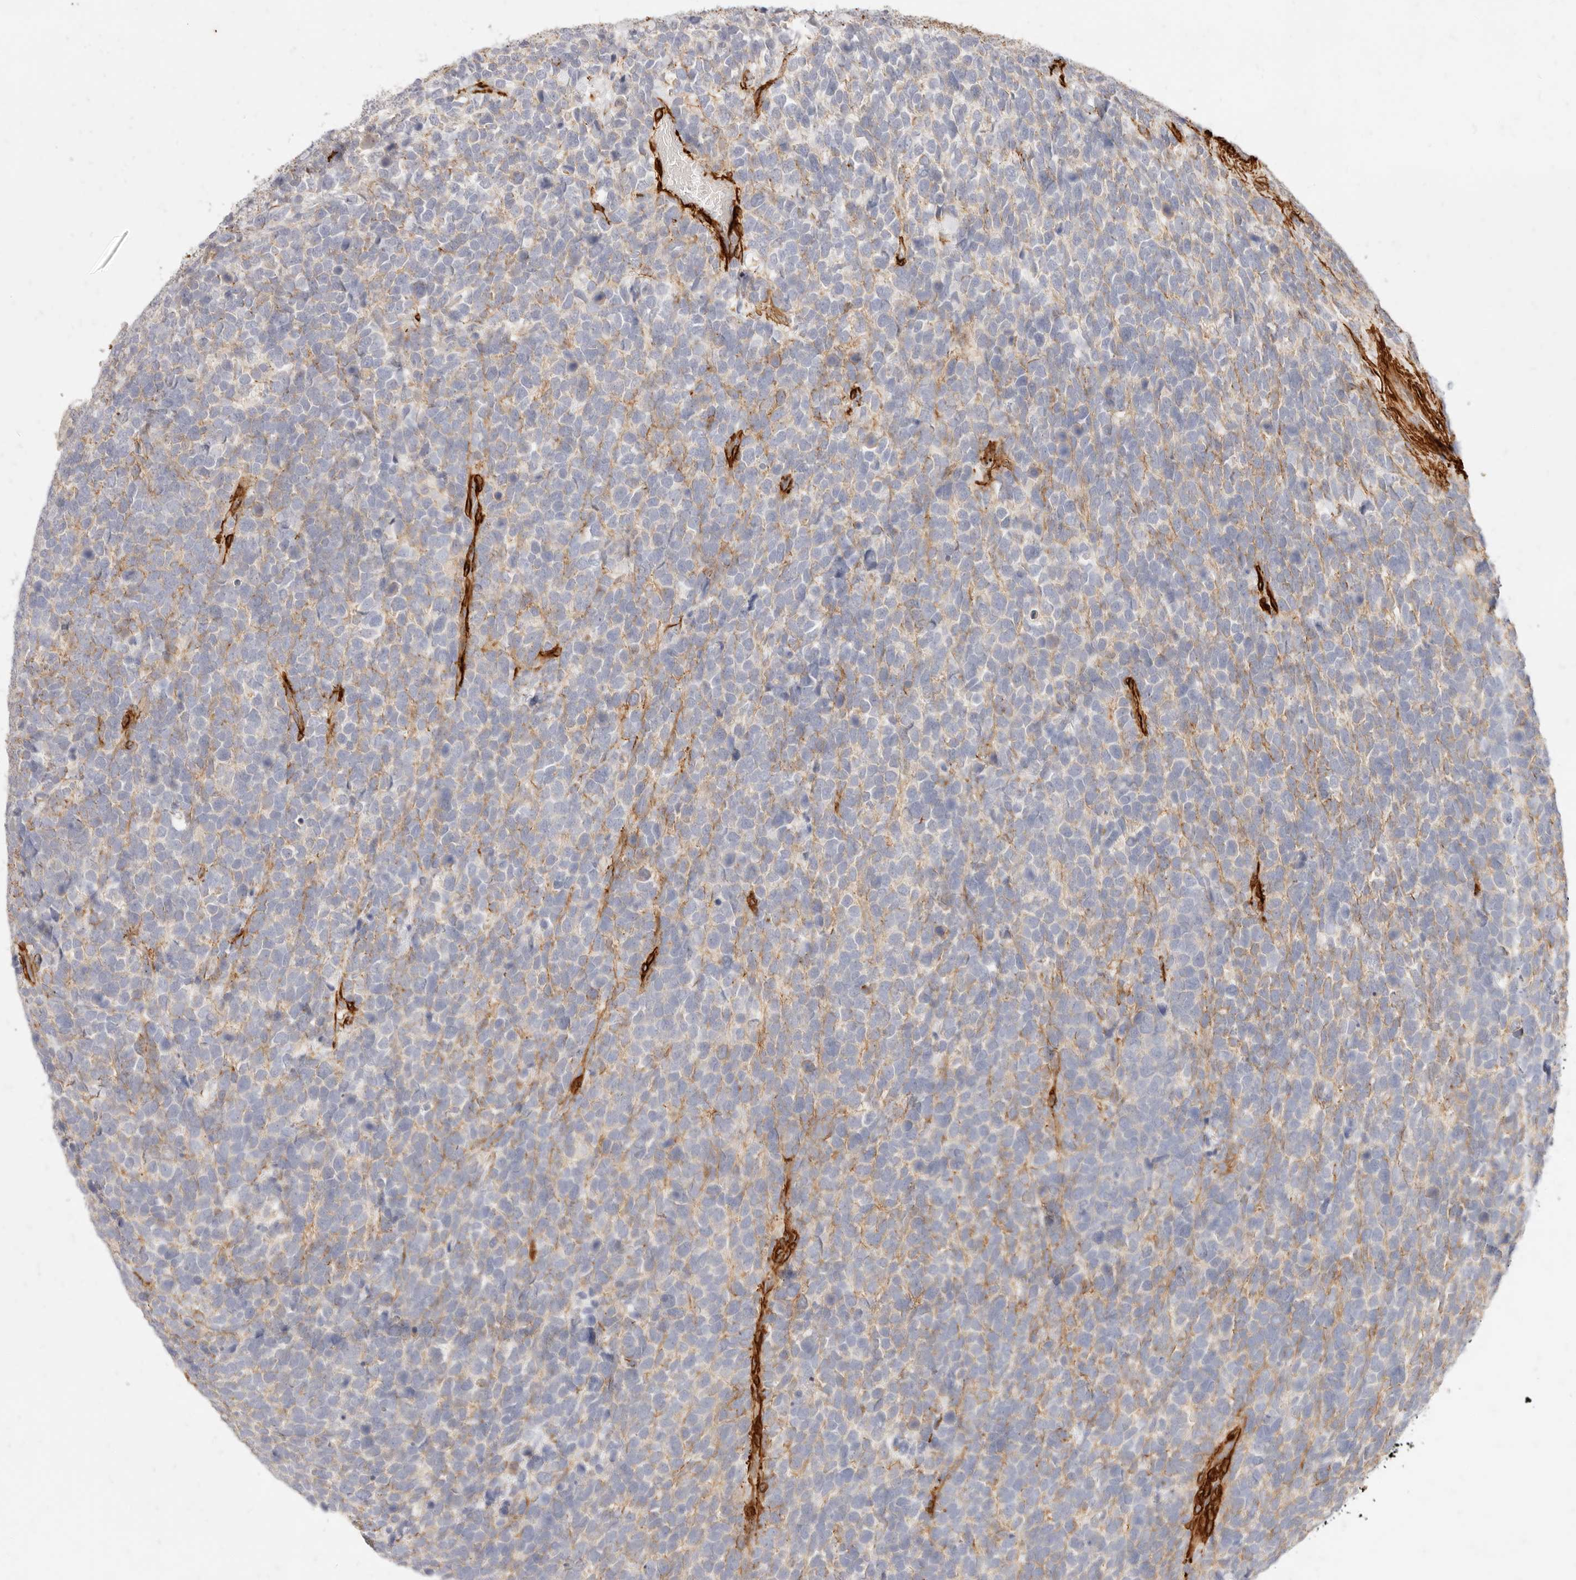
{"staining": {"intensity": "weak", "quantity": "<25%", "location": "cytoplasmic/membranous"}, "tissue": "urothelial cancer", "cell_type": "Tumor cells", "image_type": "cancer", "snomed": [{"axis": "morphology", "description": "Urothelial carcinoma, High grade"}, {"axis": "topography", "description": "Urinary bladder"}], "caption": "Immunohistochemical staining of high-grade urothelial carcinoma exhibits no significant expression in tumor cells.", "gene": "TMTC2", "patient": {"sex": "female", "age": 80}}